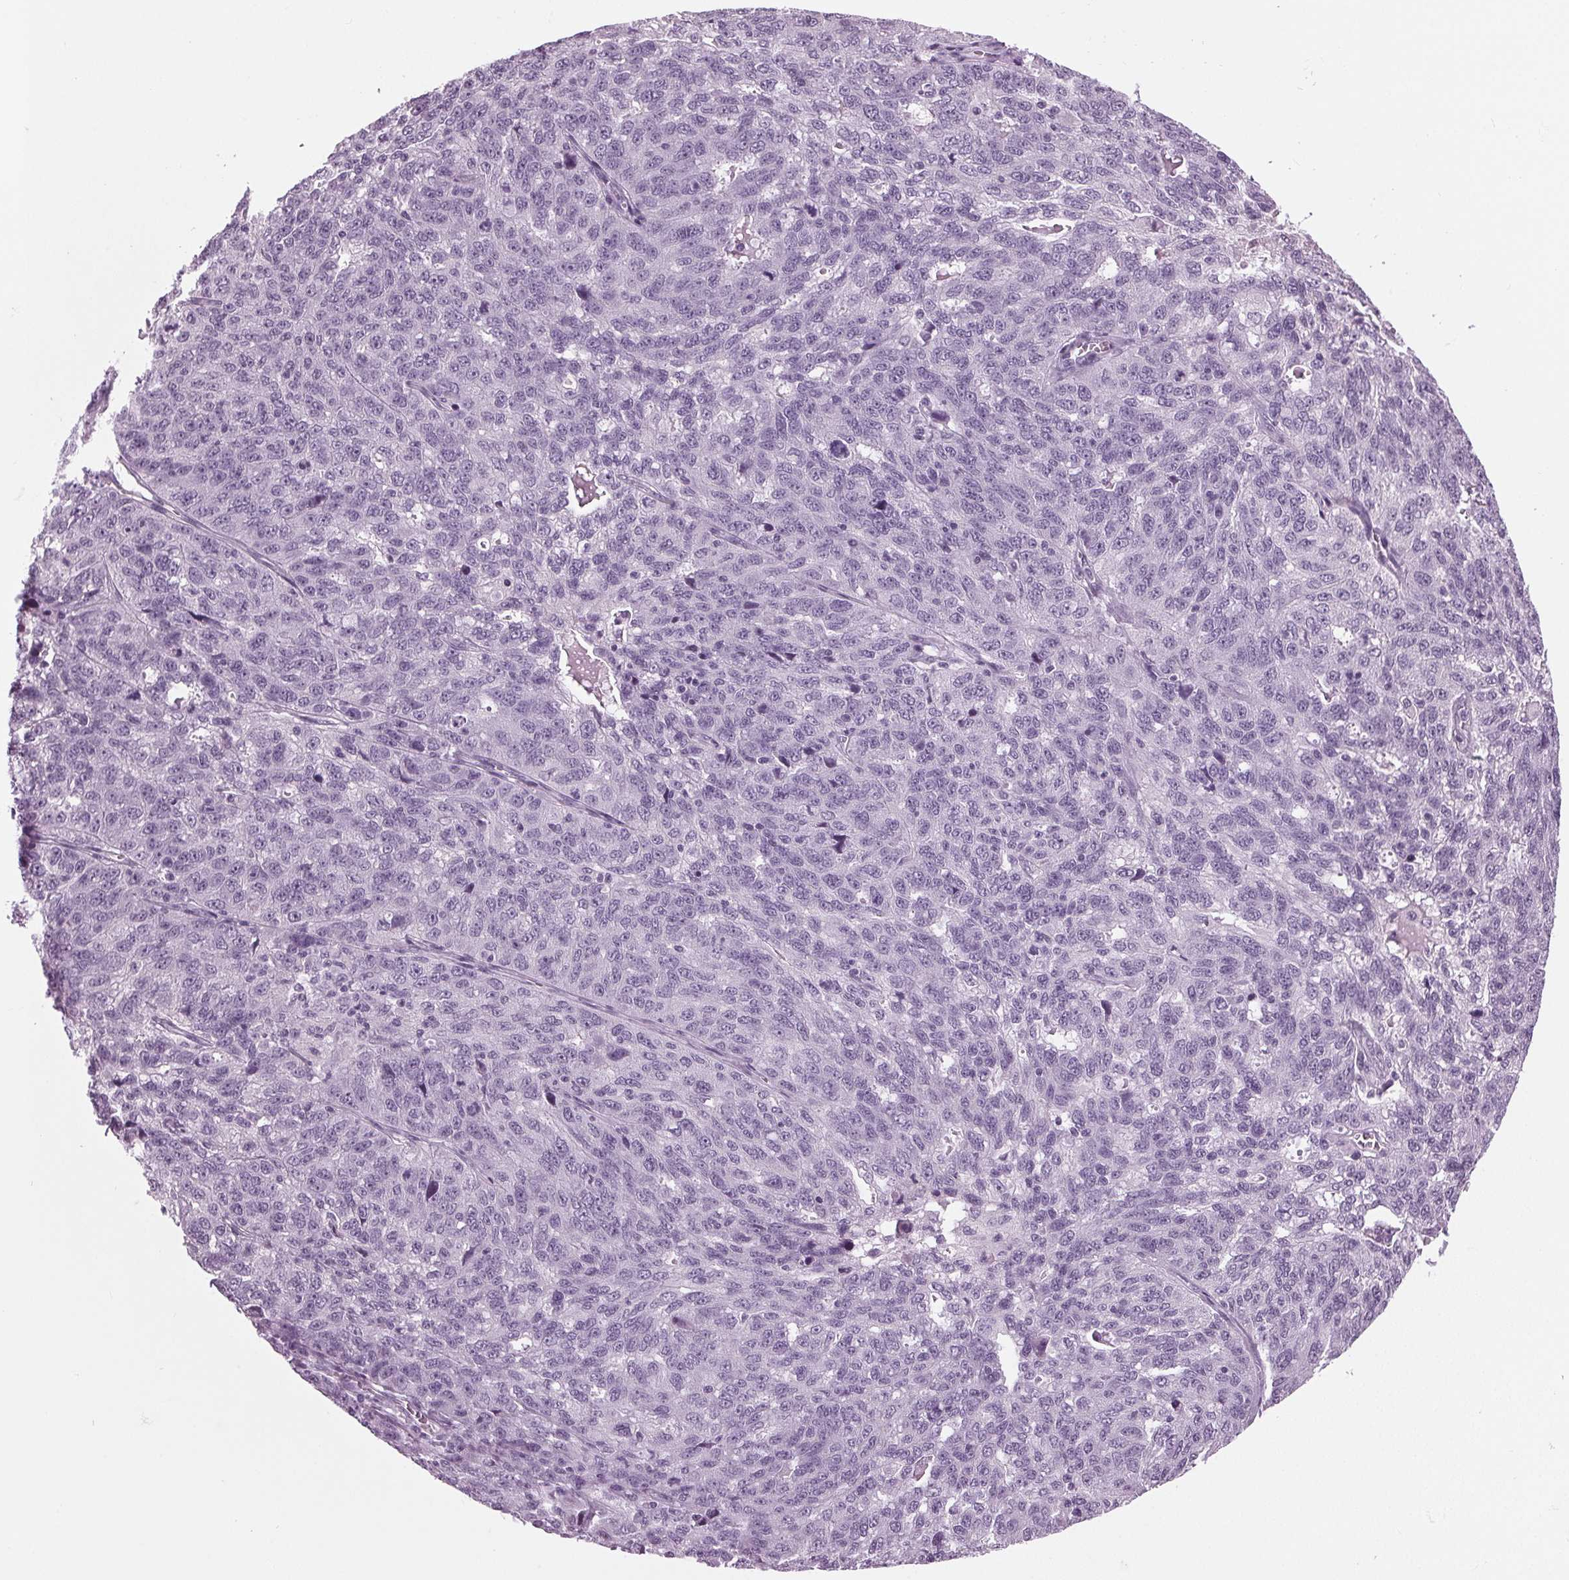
{"staining": {"intensity": "negative", "quantity": "none", "location": "none"}, "tissue": "ovarian cancer", "cell_type": "Tumor cells", "image_type": "cancer", "snomed": [{"axis": "morphology", "description": "Cystadenocarcinoma, serous, NOS"}, {"axis": "topography", "description": "Ovary"}], "caption": "Micrograph shows no significant protein staining in tumor cells of serous cystadenocarcinoma (ovarian).", "gene": "DNAH12", "patient": {"sex": "female", "age": 71}}